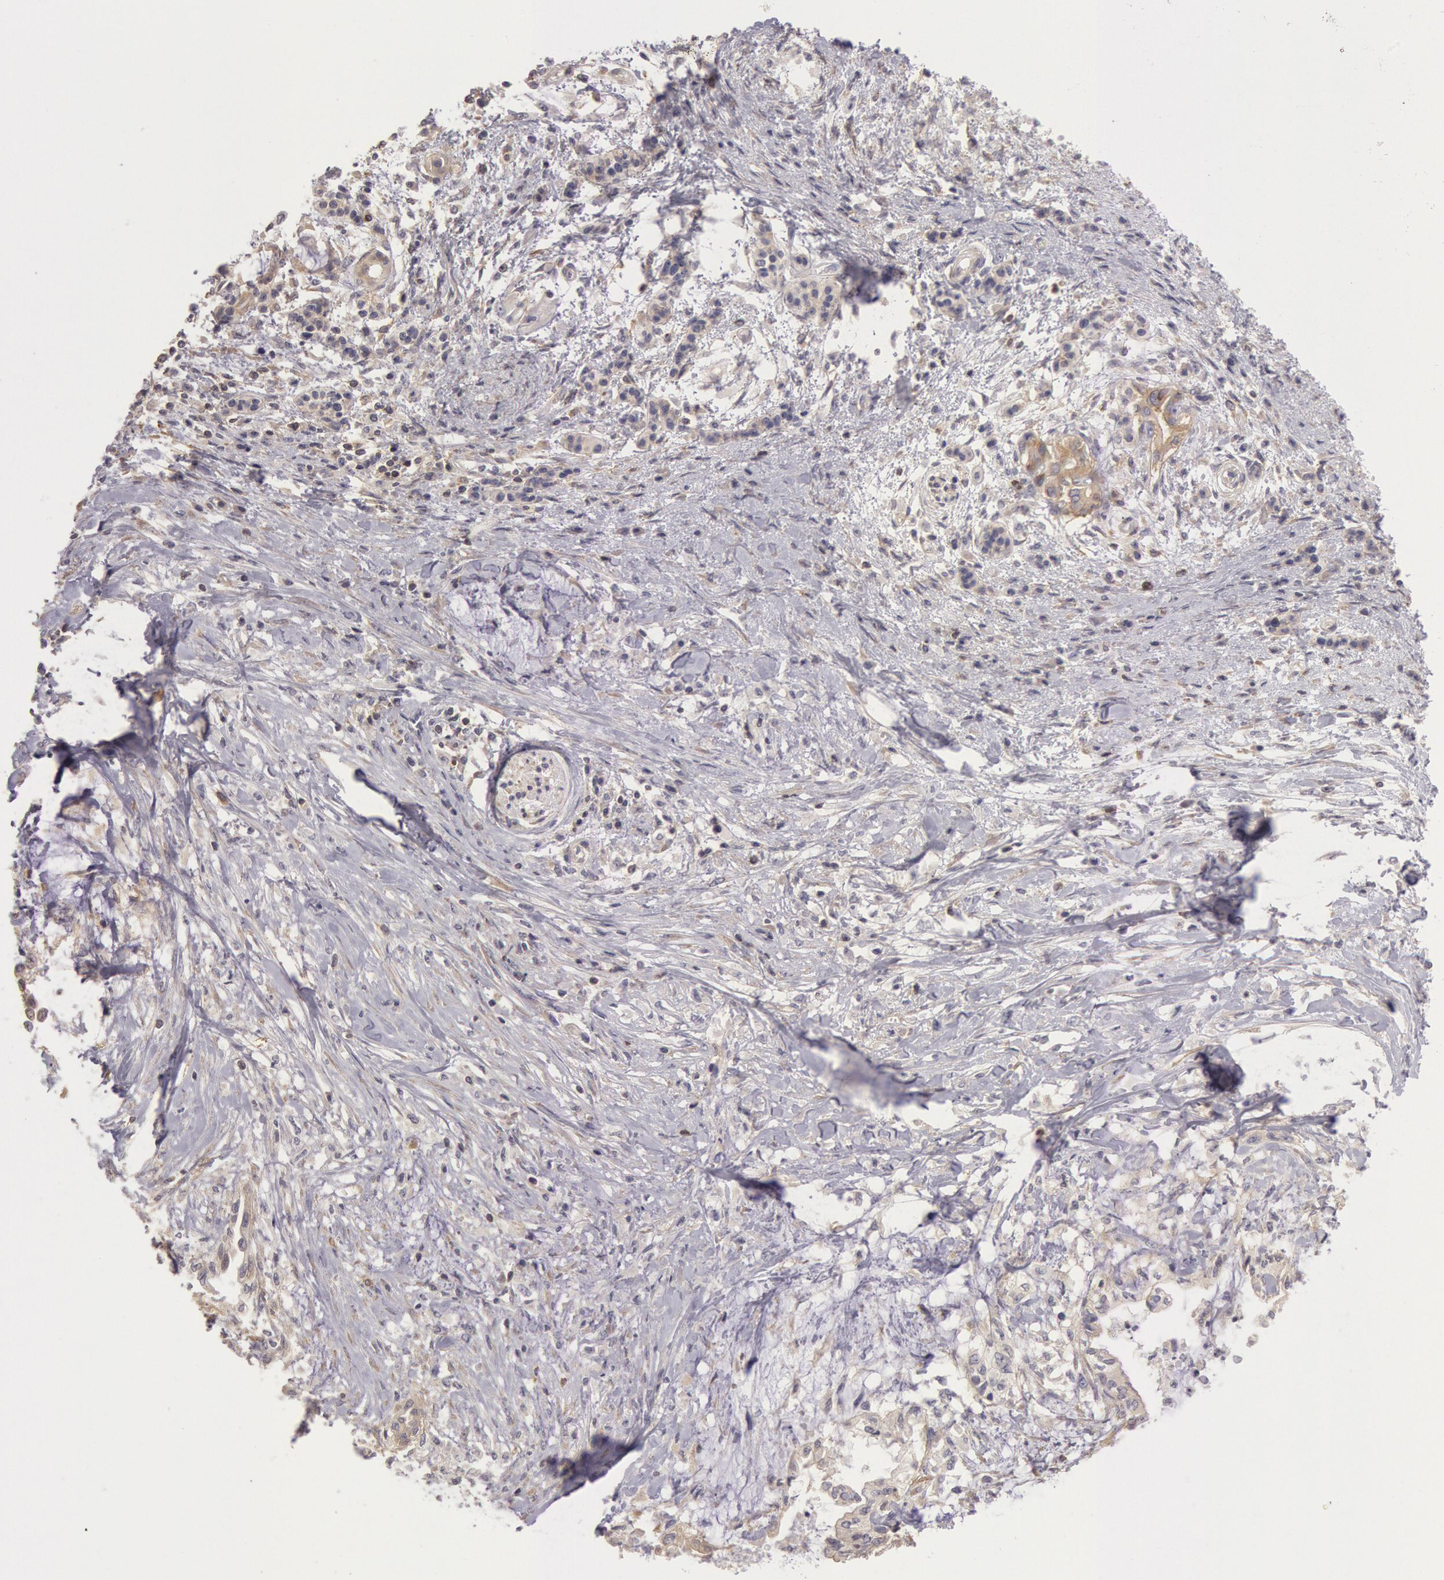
{"staining": {"intensity": "weak", "quantity": "25%-75%", "location": "cytoplasmic/membranous"}, "tissue": "pancreatic cancer", "cell_type": "Tumor cells", "image_type": "cancer", "snomed": [{"axis": "morphology", "description": "Adenocarcinoma, NOS"}, {"axis": "topography", "description": "Pancreas"}], "caption": "Human pancreatic cancer stained with a protein marker shows weak staining in tumor cells.", "gene": "NMT2", "patient": {"sex": "female", "age": 64}}